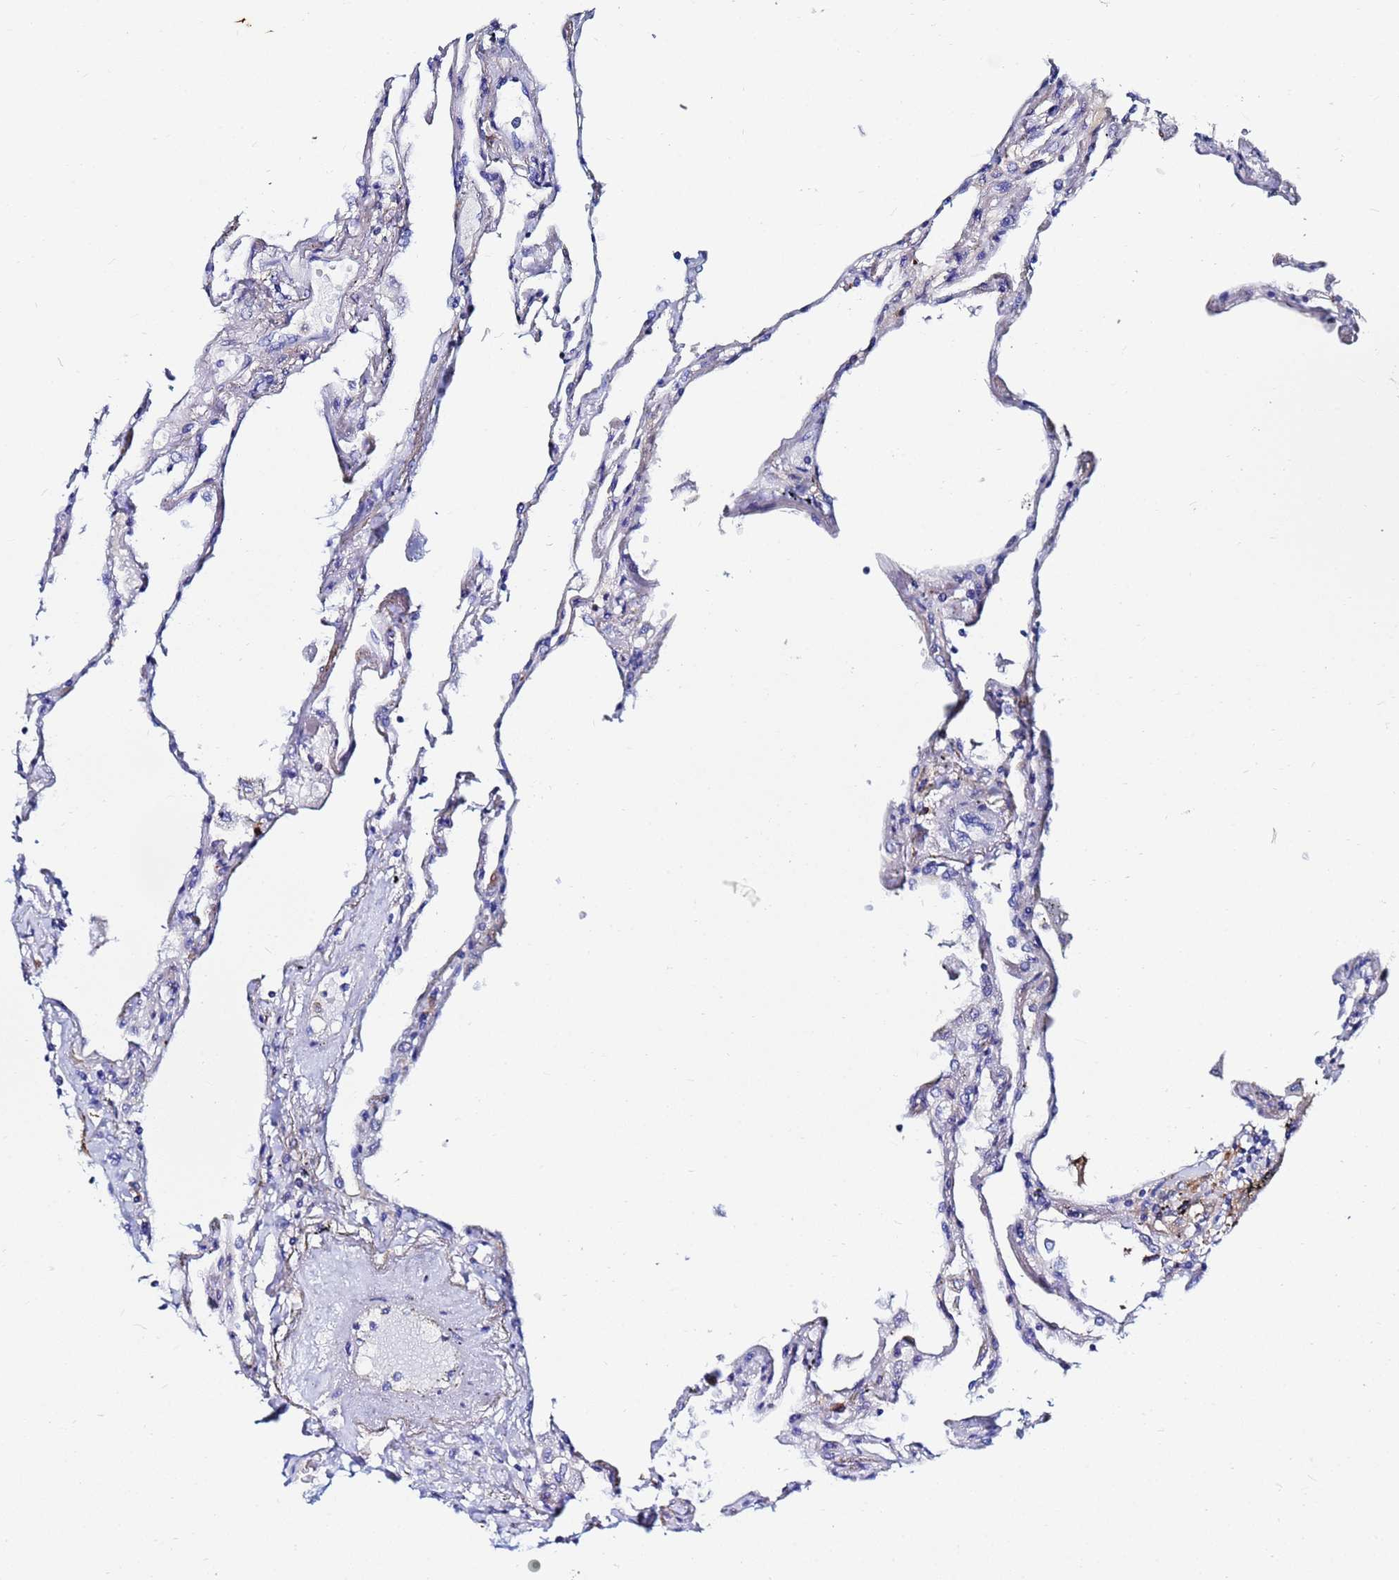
{"staining": {"intensity": "negative", "quantity": "none", "location": "none"}, "tissue": "lung", "cell_type": "Alveolar cells", "image_type": "normal", "snomed": [{"axis": "morphology", "description": "Normal tissue, NOS"}, {"axis": "topography", "description": "Lung"}], "caption": "IHC of normal lung exhibits no expression in alveolar cells.", "gene": "BASP1", "patient": {"sex": "female", "age": 67}}